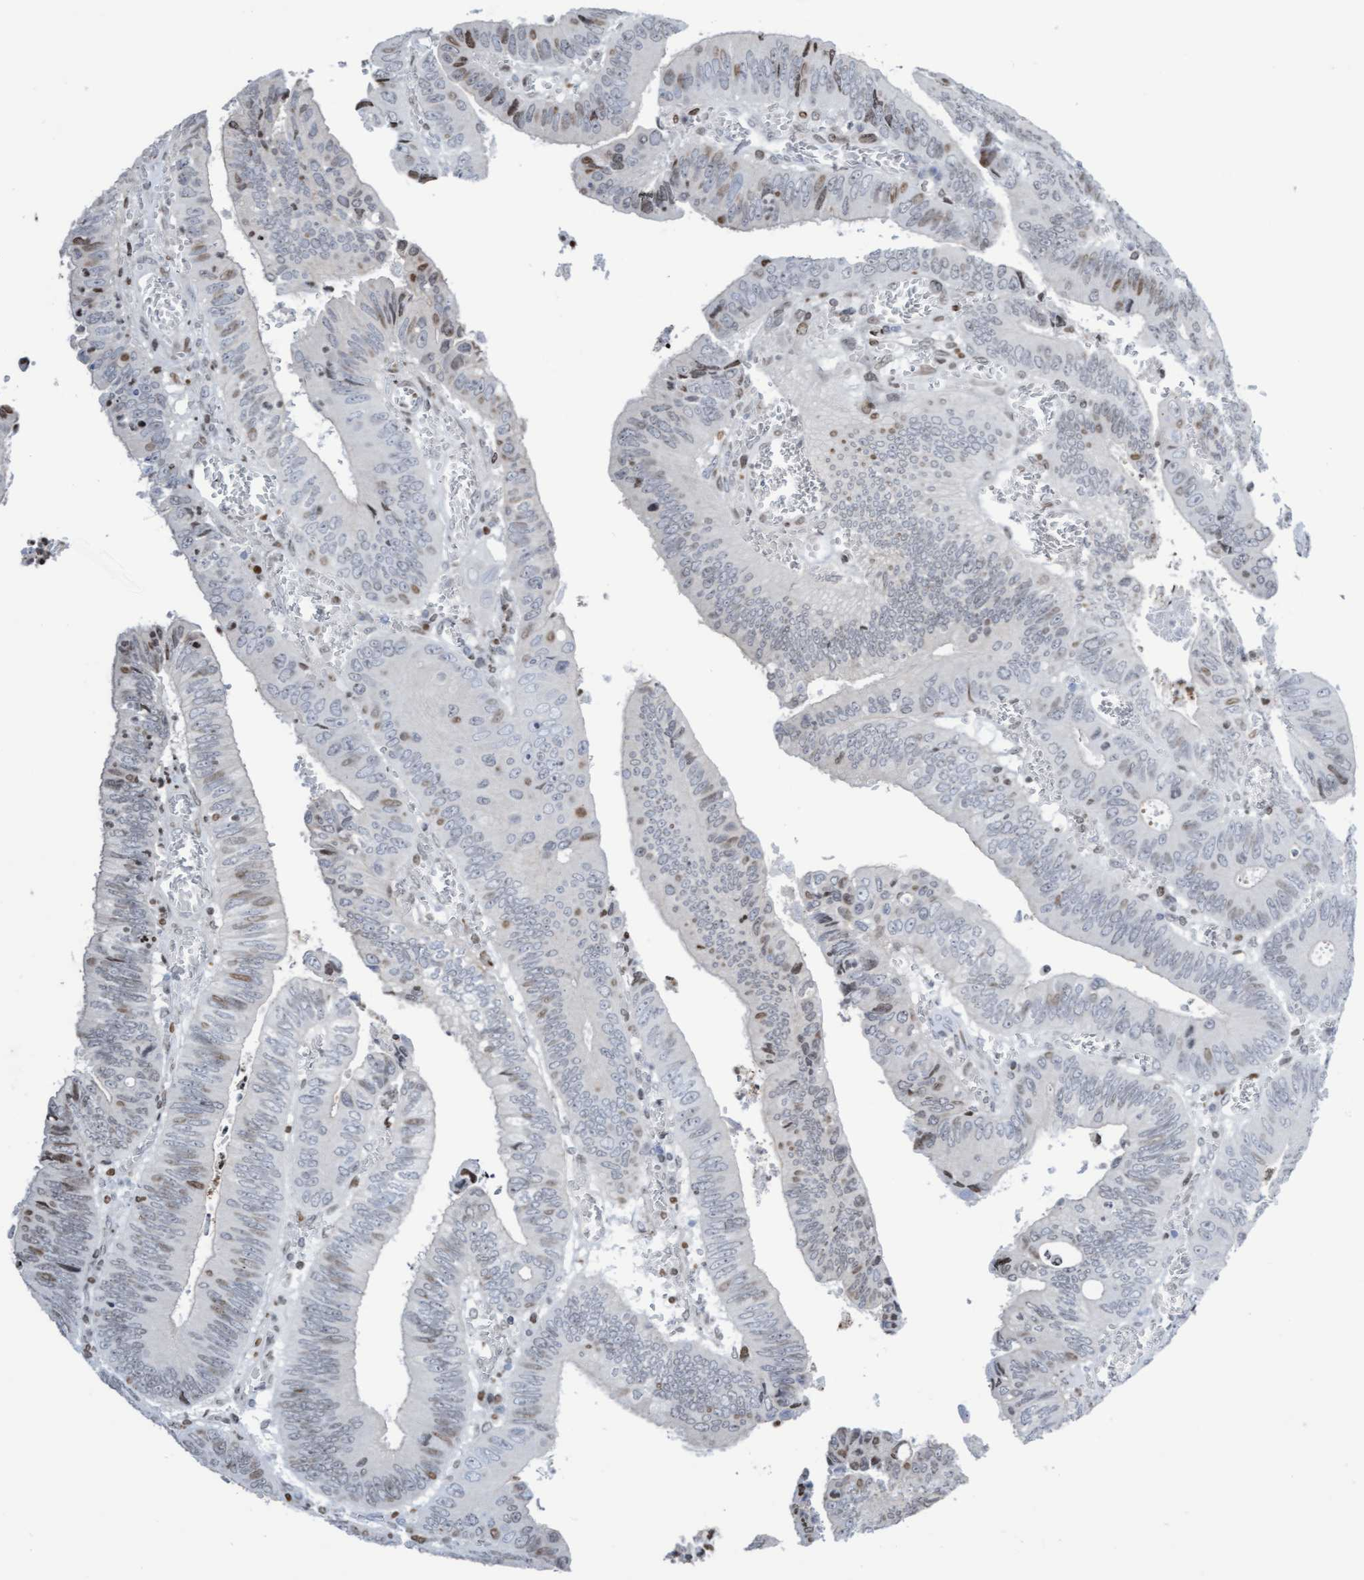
{"staining": {"intensity": "weak", "quantity": "25%-75%", "location": "nuclear"}, "tissue": "colorectal cancer", "cell_type": "Tumor cells", "image_type": "cancer", "snomed": [{"axis": "morphology", "description": "Inflammation, NOS"}, {"axis": "morphology", "description": "Adenocarcinoma, NOS"}, {"axis": "topography", "description": "Colon"}], "caption": "DAB (3,3'-diaminobenzidine) immunohistochemical staining of colorectal cancer (adenocarcinoma) exhibits weak nuclear protein staining in approximately 25%-75% of tumor cells.", "gene": "CBX2", "patient": {"sex": "male", "age": 72}}